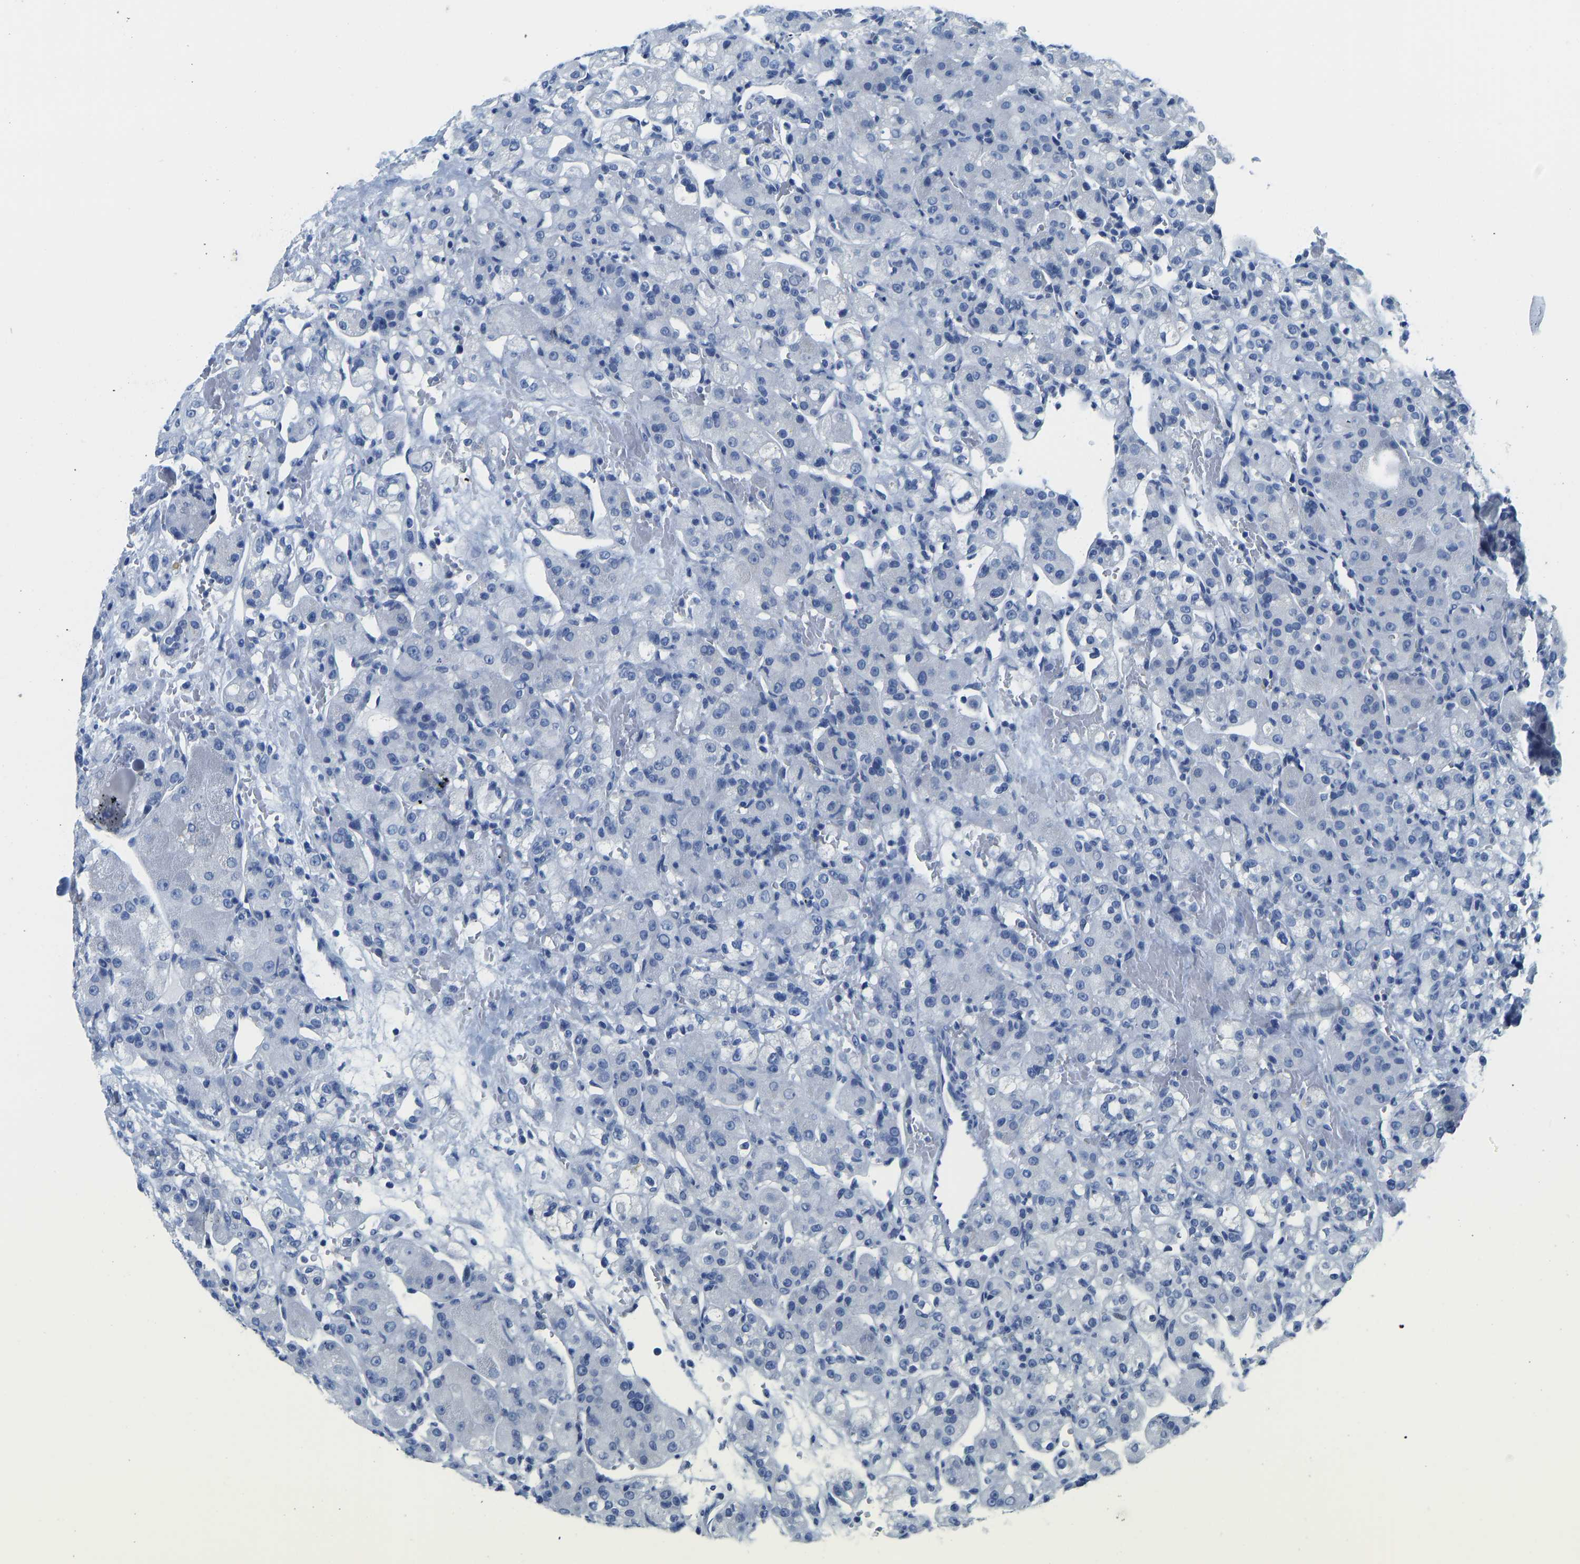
{"staining": {"intensity": "negative", "quantity": "none", "location": "none"}, "tissue": "renal cancer", "cell_type": "Tumor cells", "image_type": "cancer", "snomed": [{"axis": "morphology", "description": "Normal tissue, NOS"}, {"axis": "morphology", "description": "Adenocarcinoma, NOS"}, {"axis": "topography", "description": "Kidney"}], "caption": "Photomicrograph shows no significant protein staining in tumor cells of renal cancer.", "gene": "SERPINB3", "patient": {"sex": "male", "age": 61}}